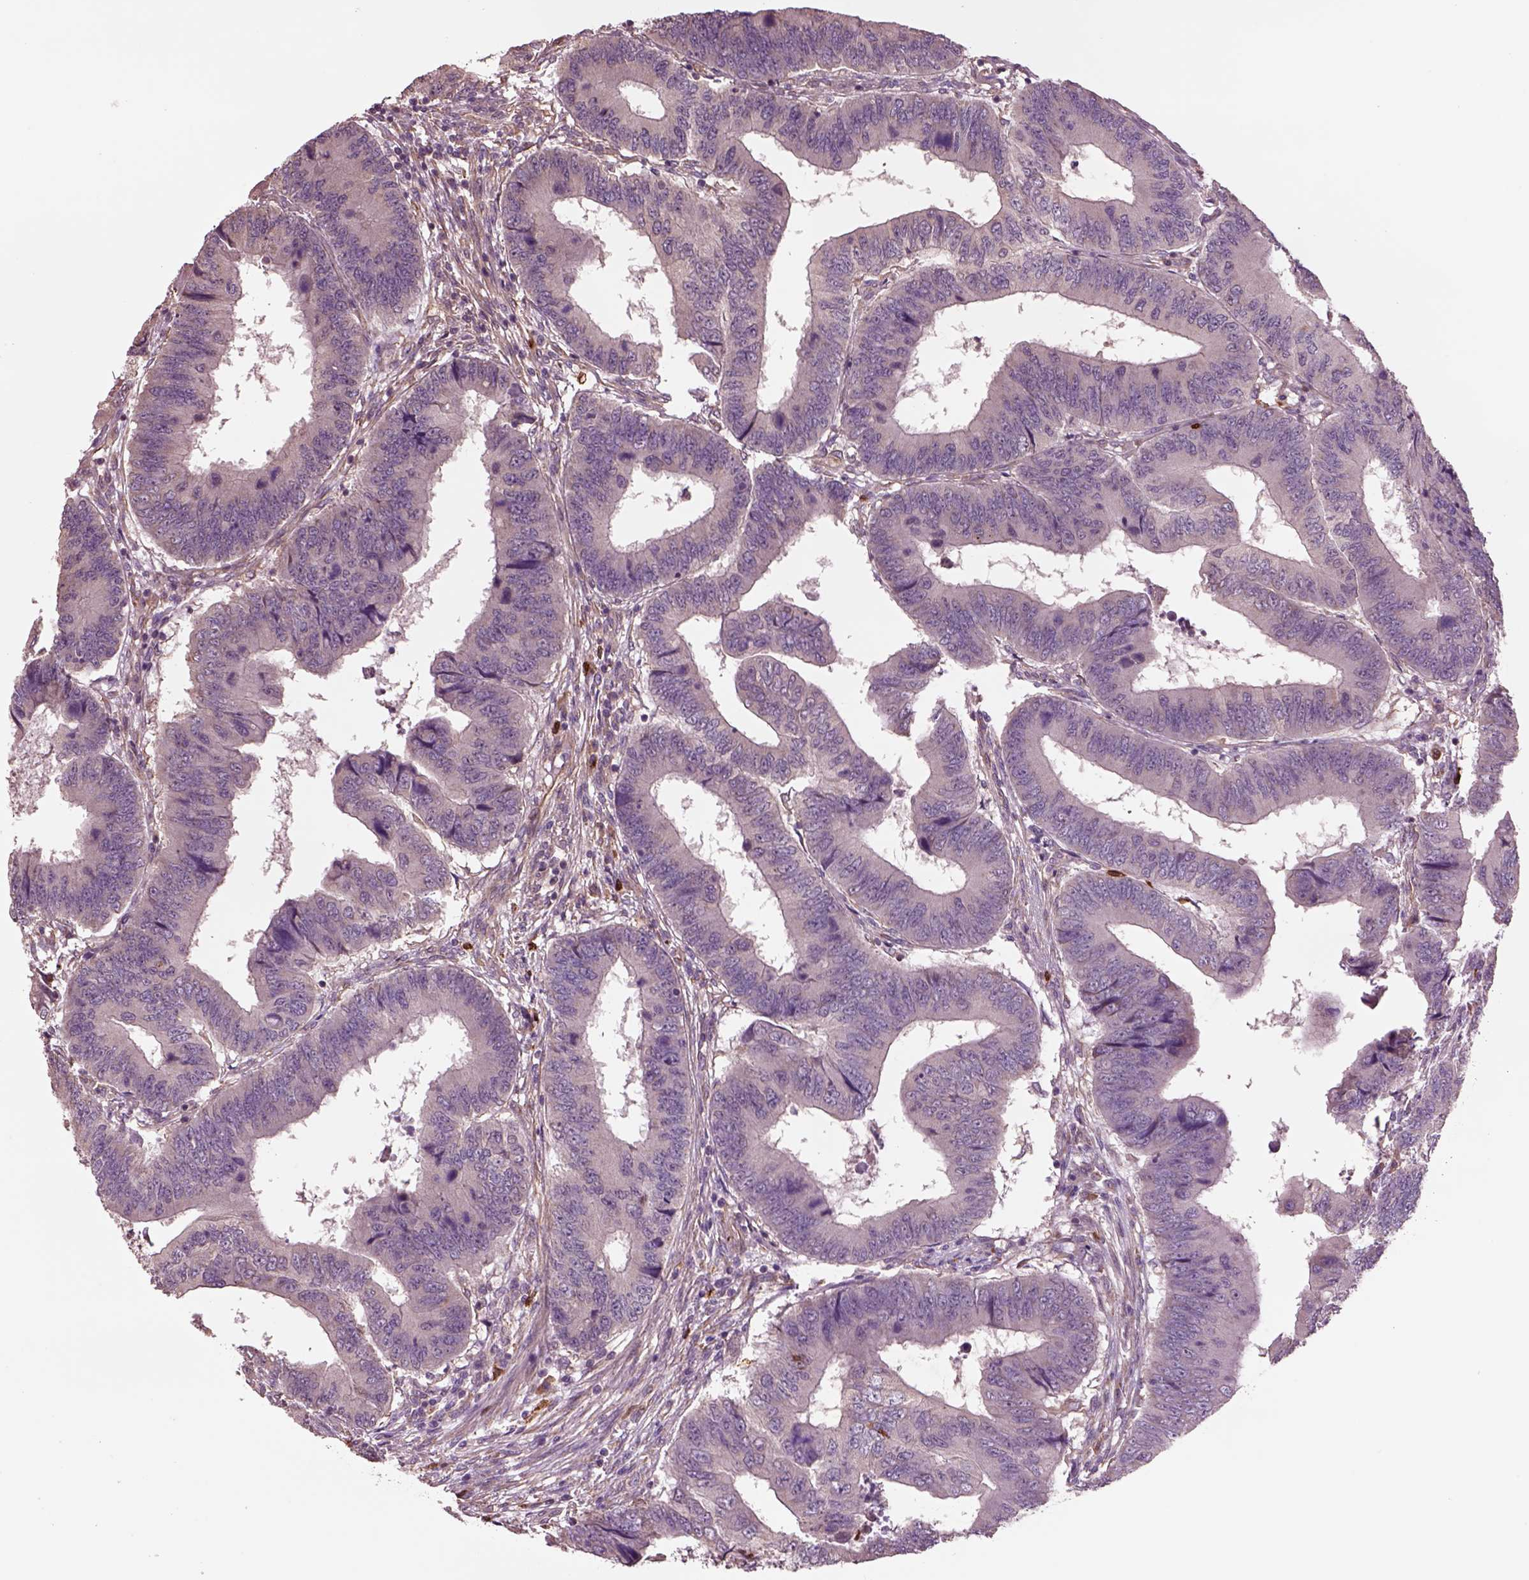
{"staining": {"intensity": "negative", "quantity": "none", "location": "none"}, "tissue": "colorectal cancer", "cell_type": "Tumor cells", "image_type": "cancer", "snomed": [{"axis": "morphology", "description": "Adenocarcinoma, NOS"}, {"axis": "topography", "description": "Colon"}], "caption": "This is an IHC micrograph of colorectal cancer (adenocarcinoma). There is no staining in tumor cells.", "gene": "HTR1B", "patient": {"sex": "male", "age": 53}}